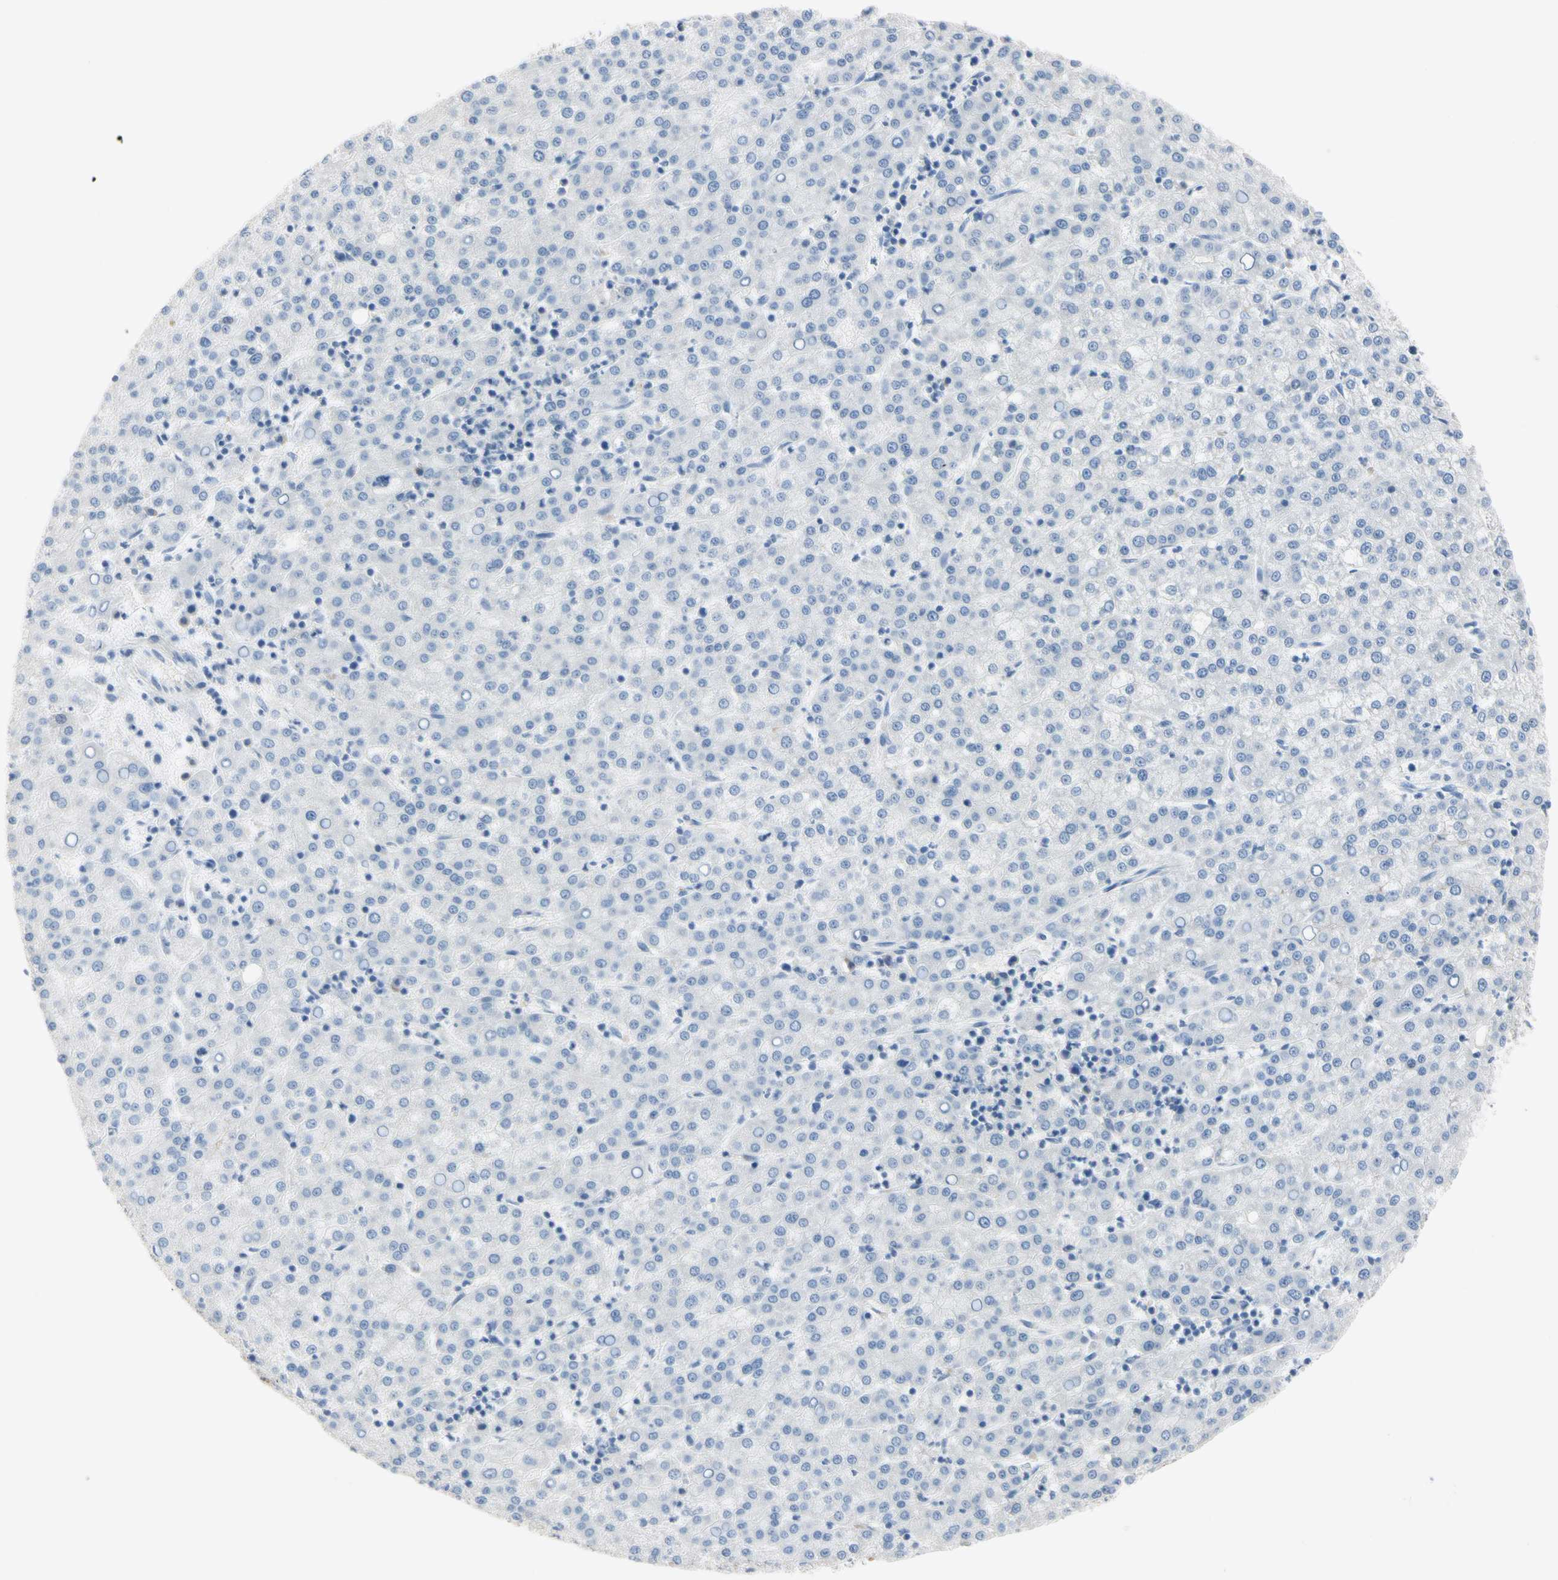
{"staining": {"intensity": "negative", "quantity": "none", "location": "none"}, "tissue": "liver cancer", "cell_type": "Tumor cells", "image_type": "cancer", "snomed": [{"axis": "morphology", "description": "Carcinoma, Hepatocellular, NOS"}, {"axis": "topography", "description": "Liver"}], "caption": "This photomicrograph is of liver cancer (hepatocellular carcinoma) stained with IHC to label a protein in brown with the nuclei are counter-stained blue. There is no positivity in tumor cells.", "gene": "MARK1", "patient": {"sex": "female", "age": 58}}